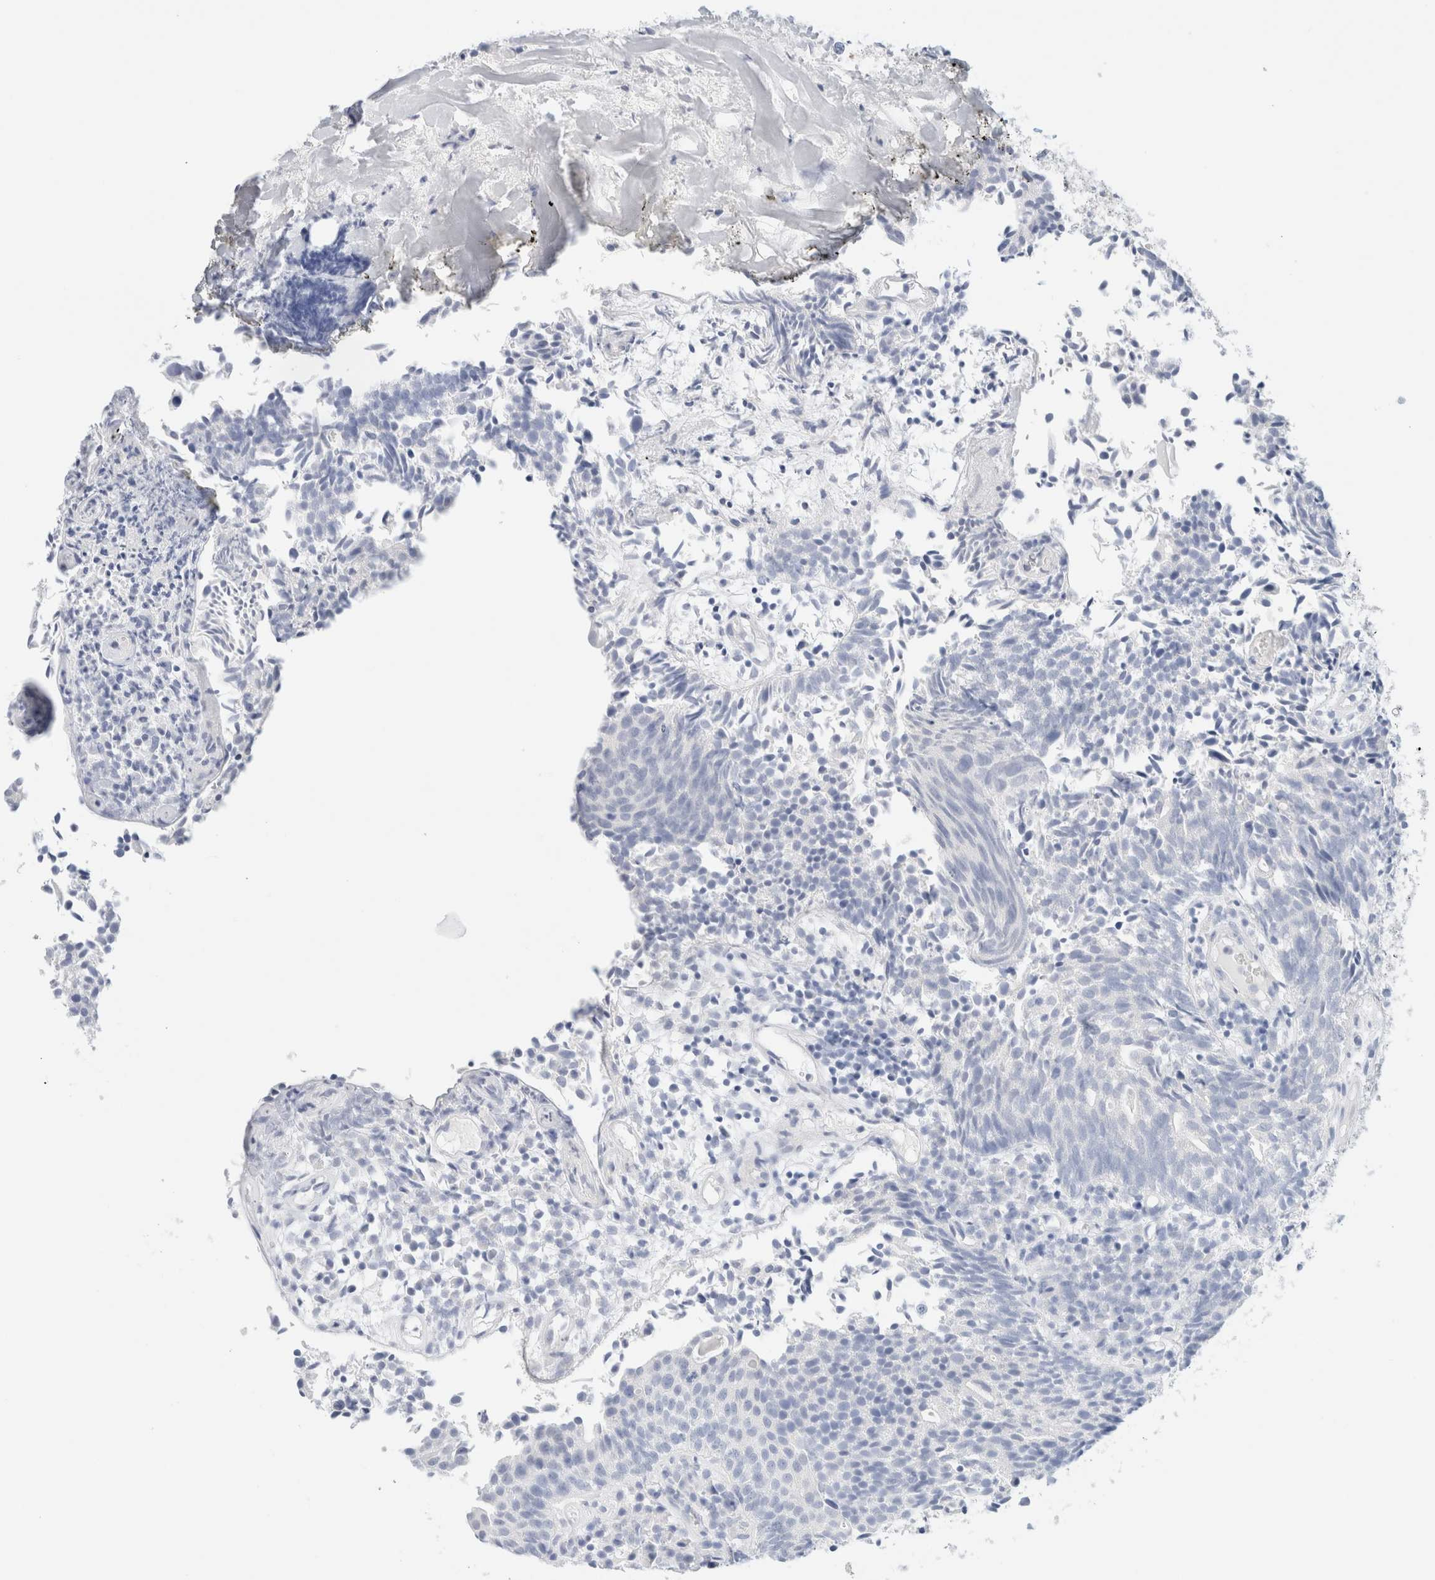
{"staining": {"intensity": "negative", "quantity": "none", "location": "none"}, "tissue": "urothelial cancer", "cell_type": "Tumor cells", "image_type": "cancer", "snomed": [{"axis": "morphology", "description": "Urothelial carcinoma, Low grade"}, {"axis": "topography", "description": "Urinary bladder"}], "caption": "Tumor cells are negative for brown protein staining in urothelial cancer.", "gene": "DPYS", "patient": {"sex": "male", "age": 86}}